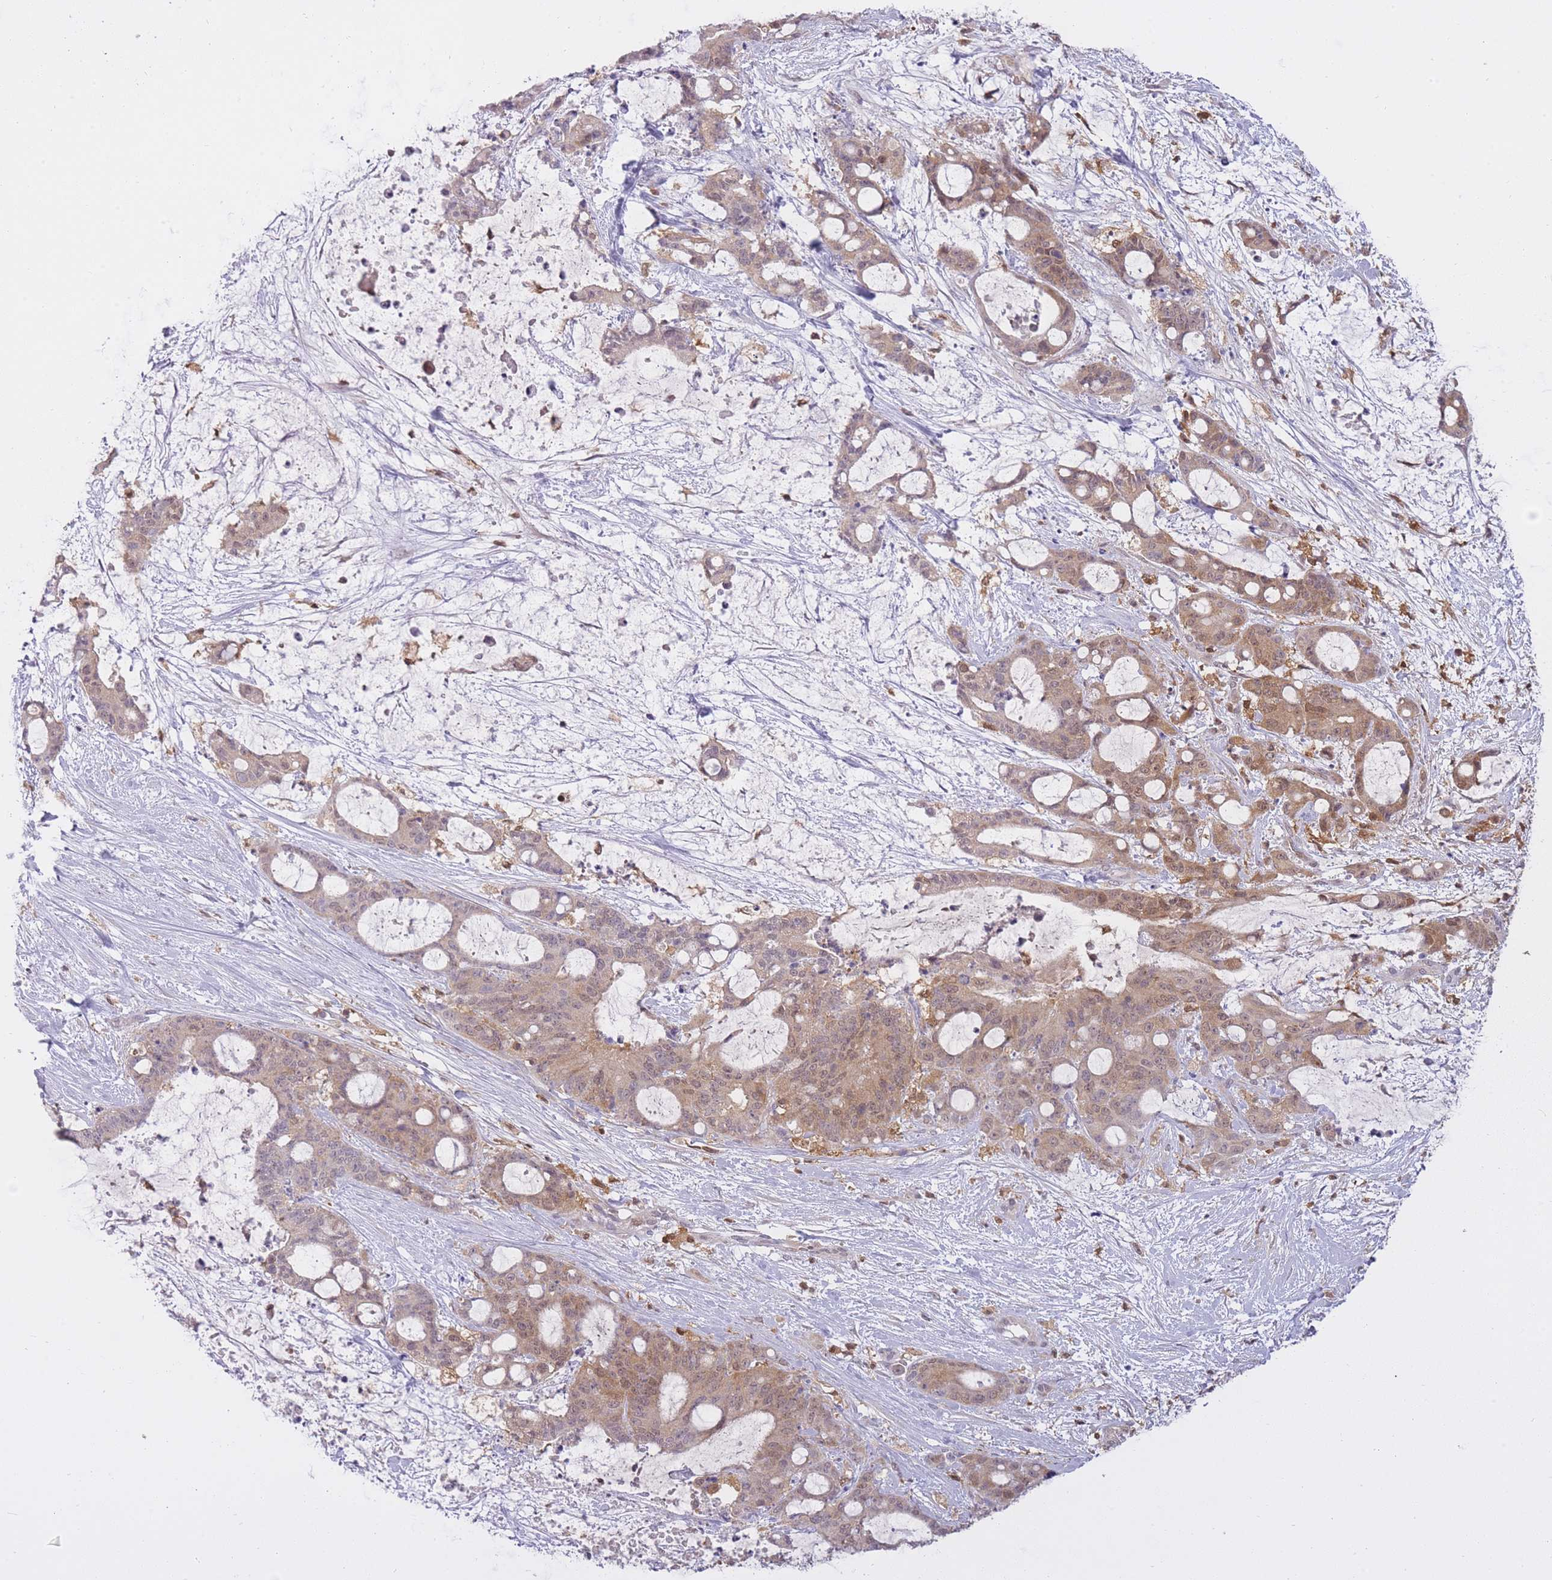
{"staining": {"intensity": "moderate", "quantity": ">75%", "location": "cytoplasmic/membranous,nuclear"}, "tissue": "liver cancer", "cell_type": "Tumor cells", "image_type": "cancer", "snomed": [{"axis": "morphology", "description": "Normal tissue, NOS"}, {"axis": "morphology", "description": "Cholangiocarcinoma"}, {"axis": "topography", "description": "Liver"}, {"axis": "topography", "description": "Peripheral nerve tissue"}], "caption": "Immunohistochemistry (IHC) micrograph of human liver cancer stained for a protein (brown), which reveals medium levels of moderate cytoplasmic/membranous and nuclear positivity in about >75% of tumor cells.", "gene": "CXorf38", "patient": {"sex": "female", "age": 73}}